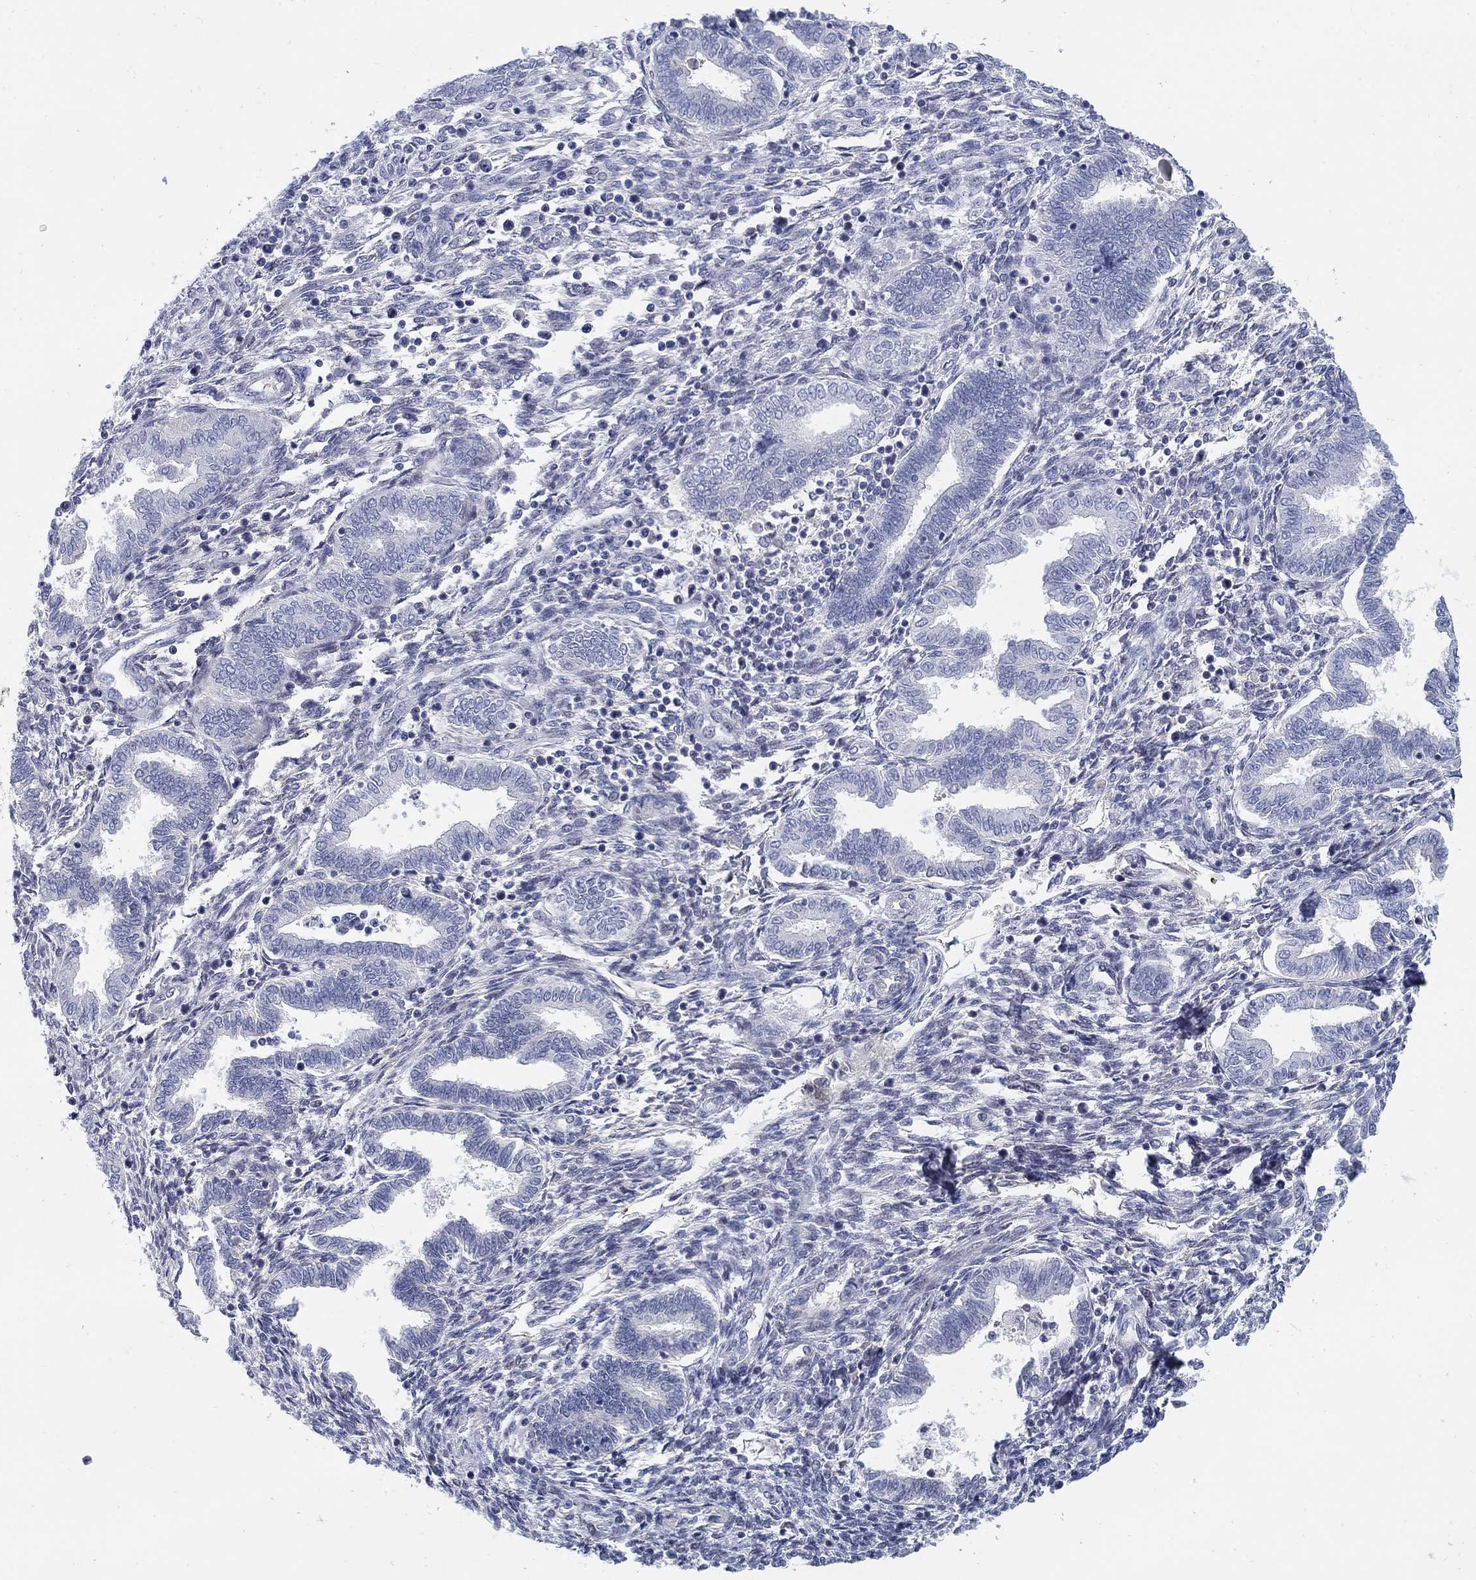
{"staining": {"intensity": "negative", "quantity": "none", "location": "none"}, "tissue": "endometrium", "cell_type": "Cells in endometrial stroma", "image_type": "normal", "snomed": [{"axis": "morphology", "description": "Normal tissue, NOS"}, {"axis": "topography", "description": "Endometrium"}], "caption": "IHC of unremarkable human endometrium demonstrates no staining in cells in endometrial stroma. The staining was performed using DAB (3,3'-diaminobenzidine) to visualize the protein expression in brown, while the nuclei were stained in blue with hematoxylin (Magnification: 20x).", "gene": "HEATR4", "patient": {"sex": "female", "age": 42}}